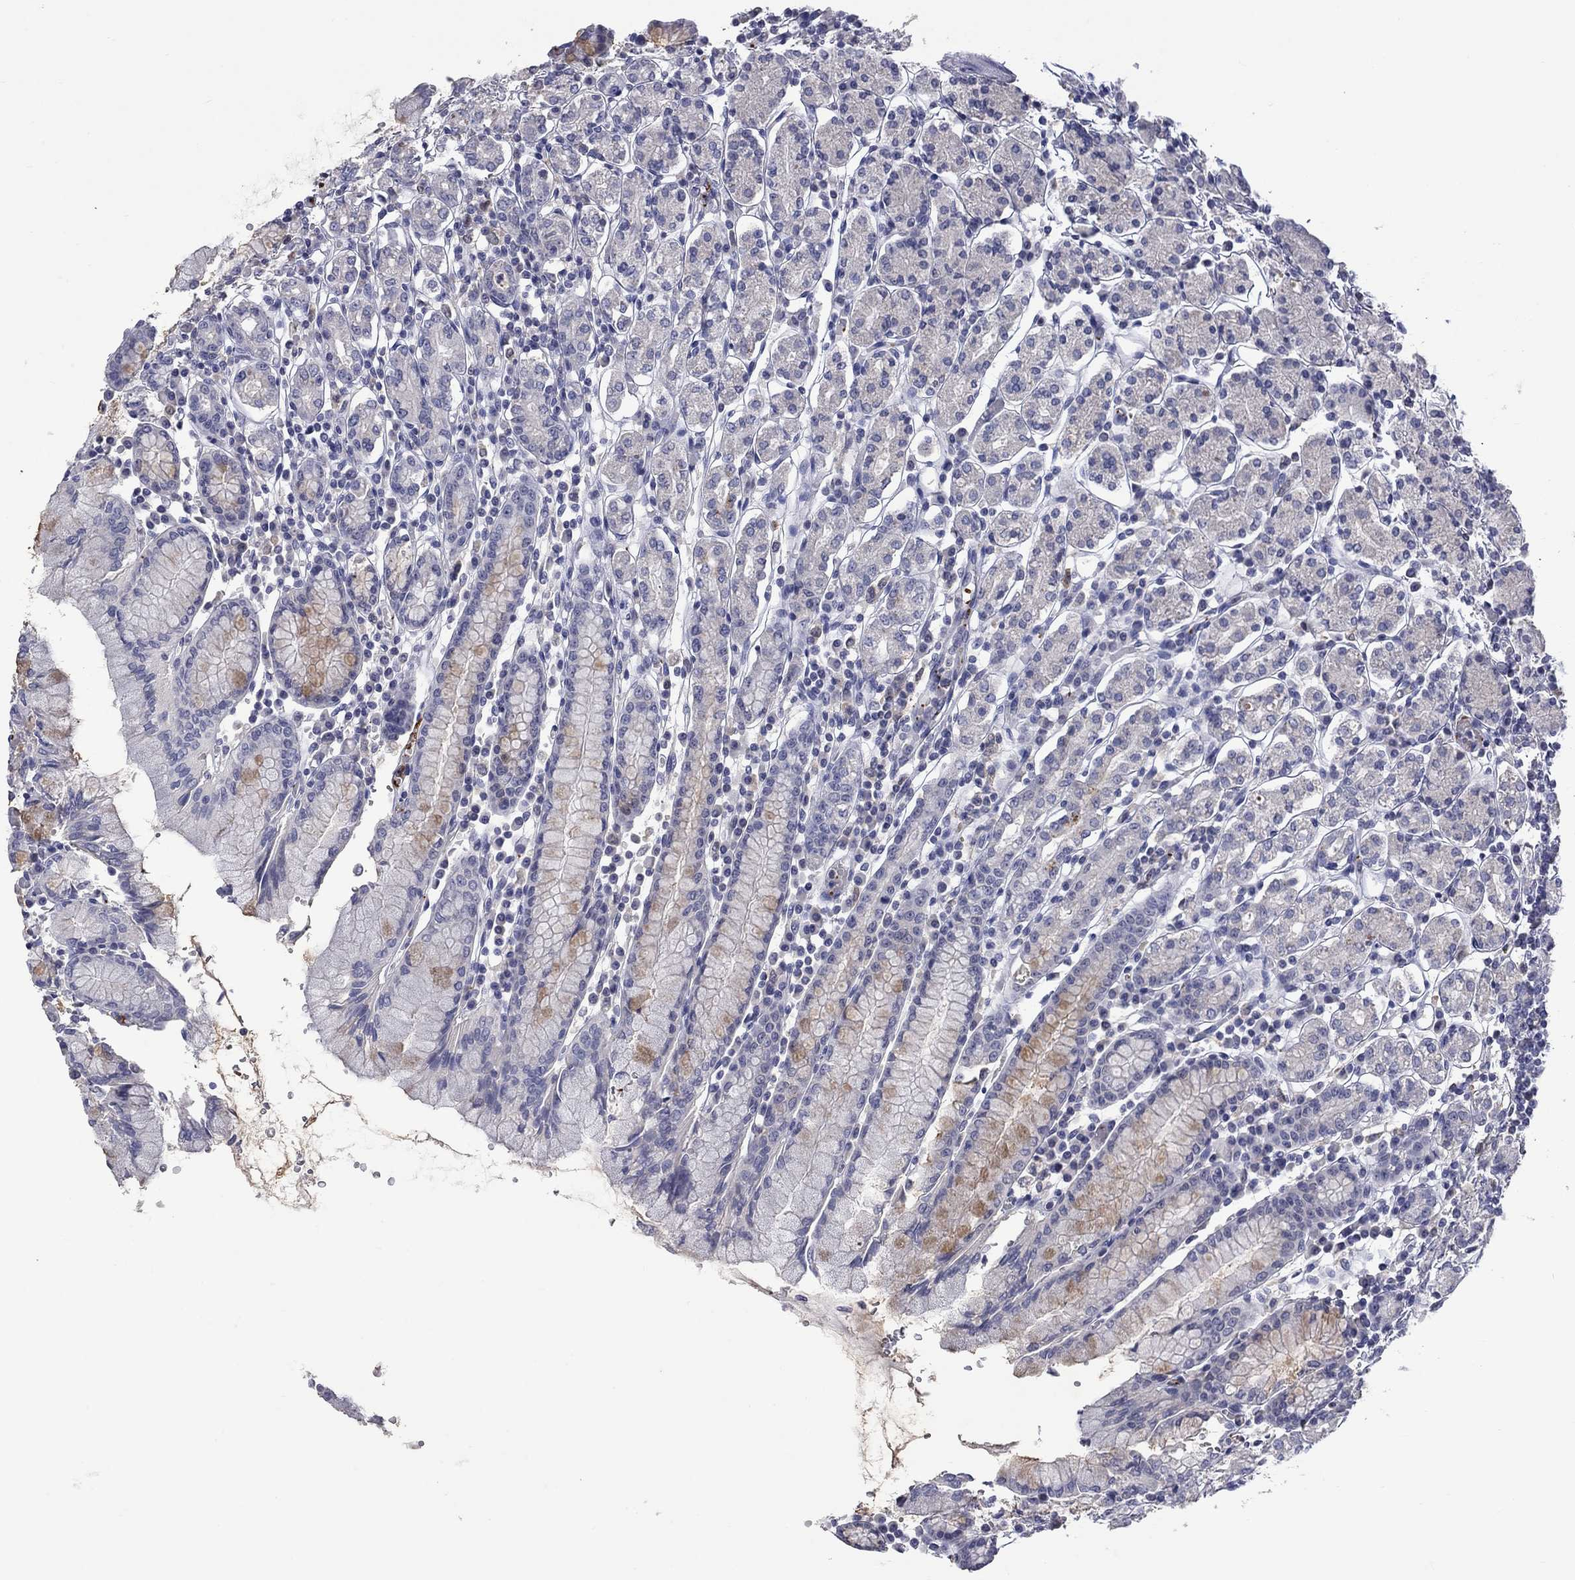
{"staining": {"intensity": "moderate", "quantity": "<25%", "location": "cytoplasmic/membranous"}, "tissue": "stomach", "cell_type": "Glandular cells", "image_type": "normal", "snomed": [{"axis": "morphology", "description": "Normal tissue, NOS"}, {"axis": "topography", "description": "Stomach, upper"}, {"axis": "topography", "description": "Stomach"}], "caption": "IHC of unremarkable human stomach shows low levels of moderate cytoplasmic/membranous positivity in approximately <25% of glandular cells. (Stains: DAB (3,3'-diaminobenzidine) in brown, nuclei in blue, Microscopy: brightfield microscopy at high magnification).", "gene": "PLEK", "patient": {"sex": "male", "age": 62}}